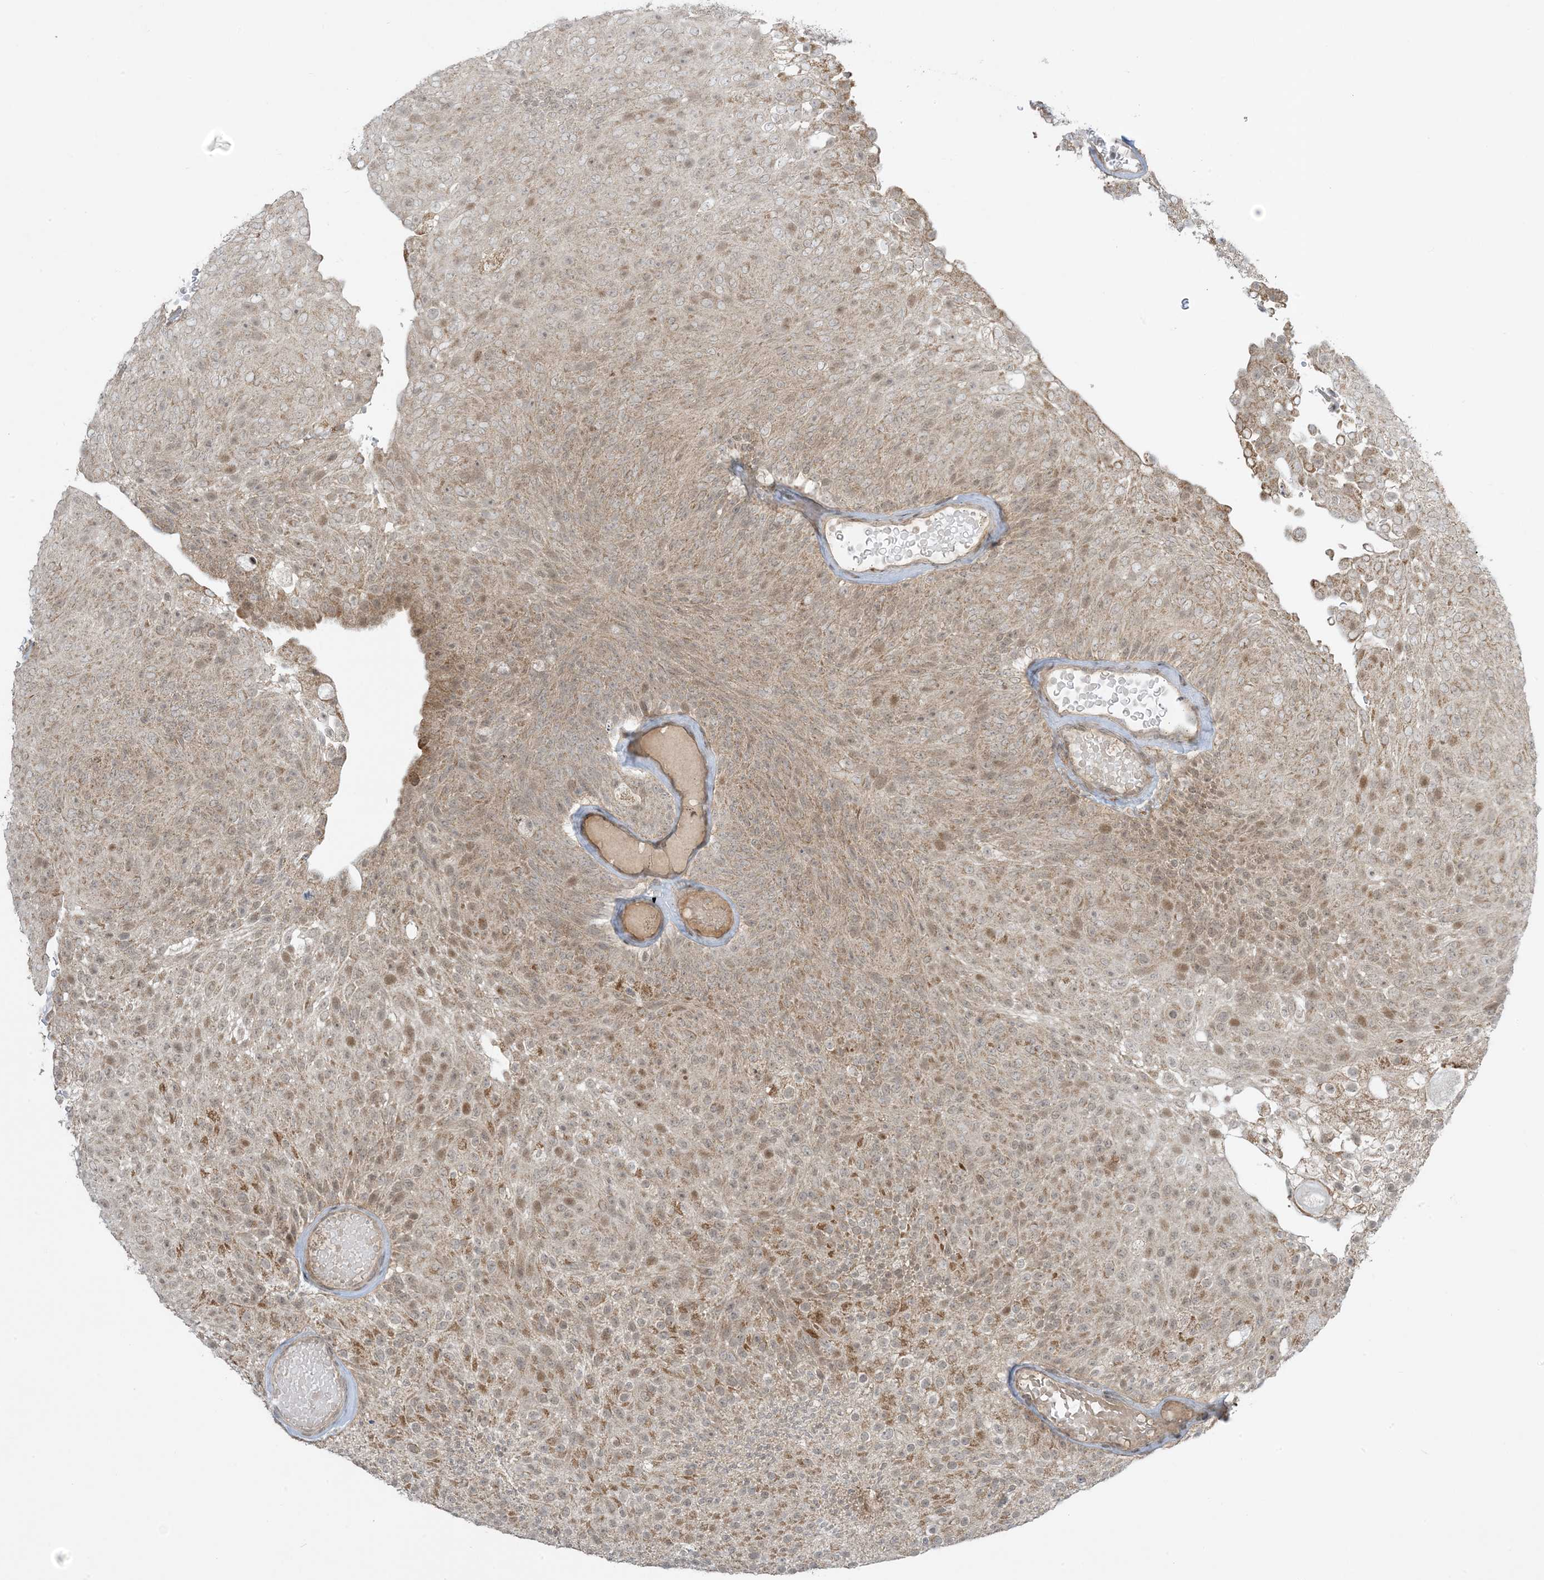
{"staining": {"intensity": "moderate", "quantity": "25%-75%", "location": "cytoplasmic/membranous"}, "tissue": "urothelial cancer", "cell_type": "Tumor cells", "image_type": "cancer", "snomed": [{"axis": "morphology", "description": "Urothelial carcinoma, Low grade"}, {"axis": "topography", "description": "Urinary bladder"}], "caption": "Immunohistochemistry (IHC) of urothelial cancer displays medium levels of moderate cytoplasmic/membranous staining in approximately 25%-75% of tumor cells.", "gene": "PHLDB2", "patient": {"sex": "male", "age": 78}}